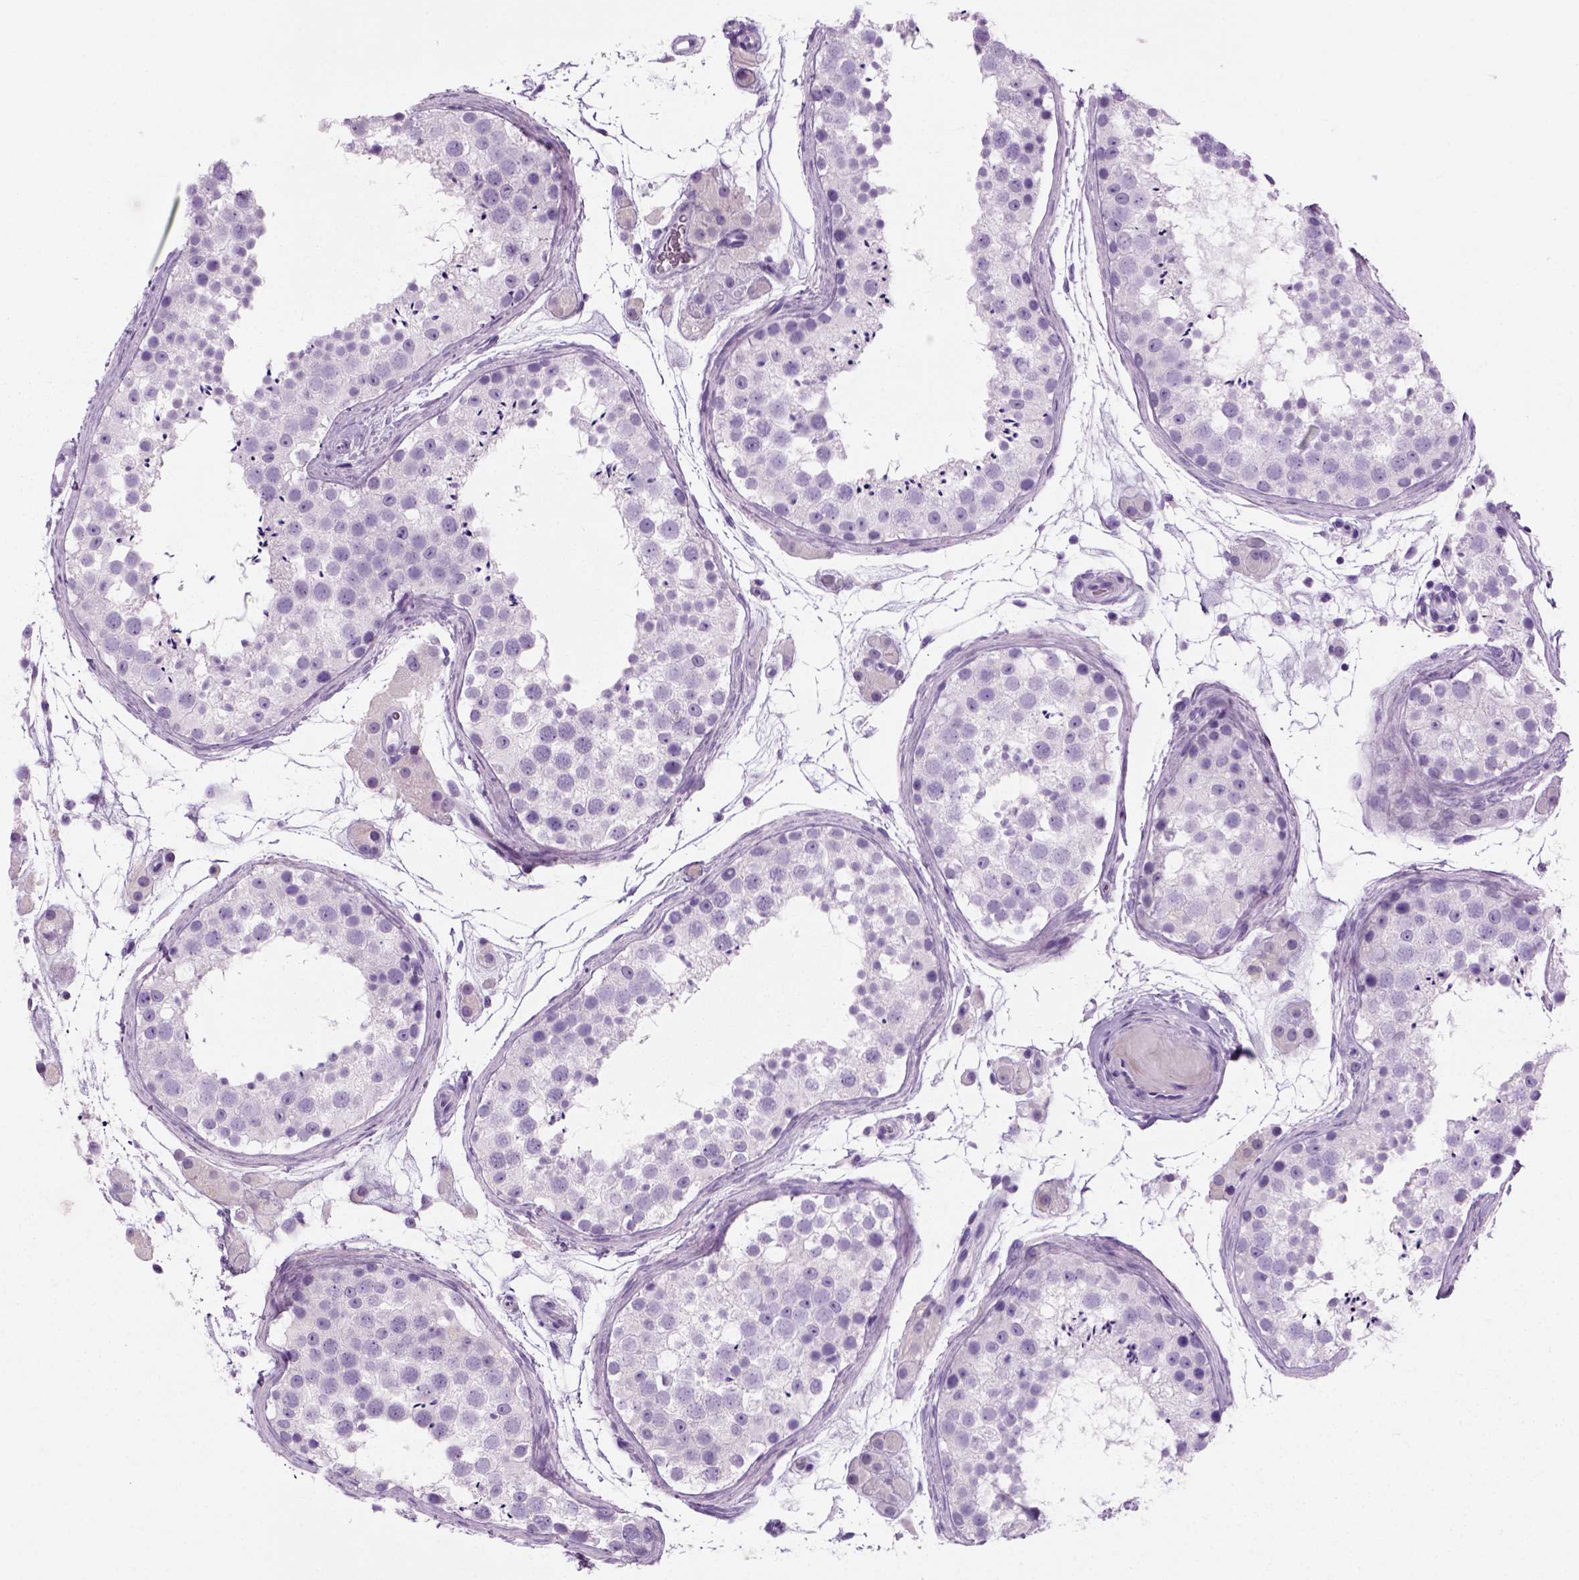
{"staining": {"intensity": "negative", "quantity": "none", "location": "none"}, "tissue": "testis", "cell_type": "Cells in seminiferous ducts", "image_type": "normal", "snomed": [{"axis": "morphology", "description": "Normal tissue, NOS"}, {"axis": "topography", "description": "Testis"}], "caption": "High magnification brightfield microscopy of normal testis stained with DAB (3,3'-diaminobenzidine) (brown) and counterstained with hematoxylin (blue): cells in seminiferous ducts show no significant expression. Nuclei are stained in blue.", "gene": "MZB1", "patient": {"sex": "male", "age": 41}}